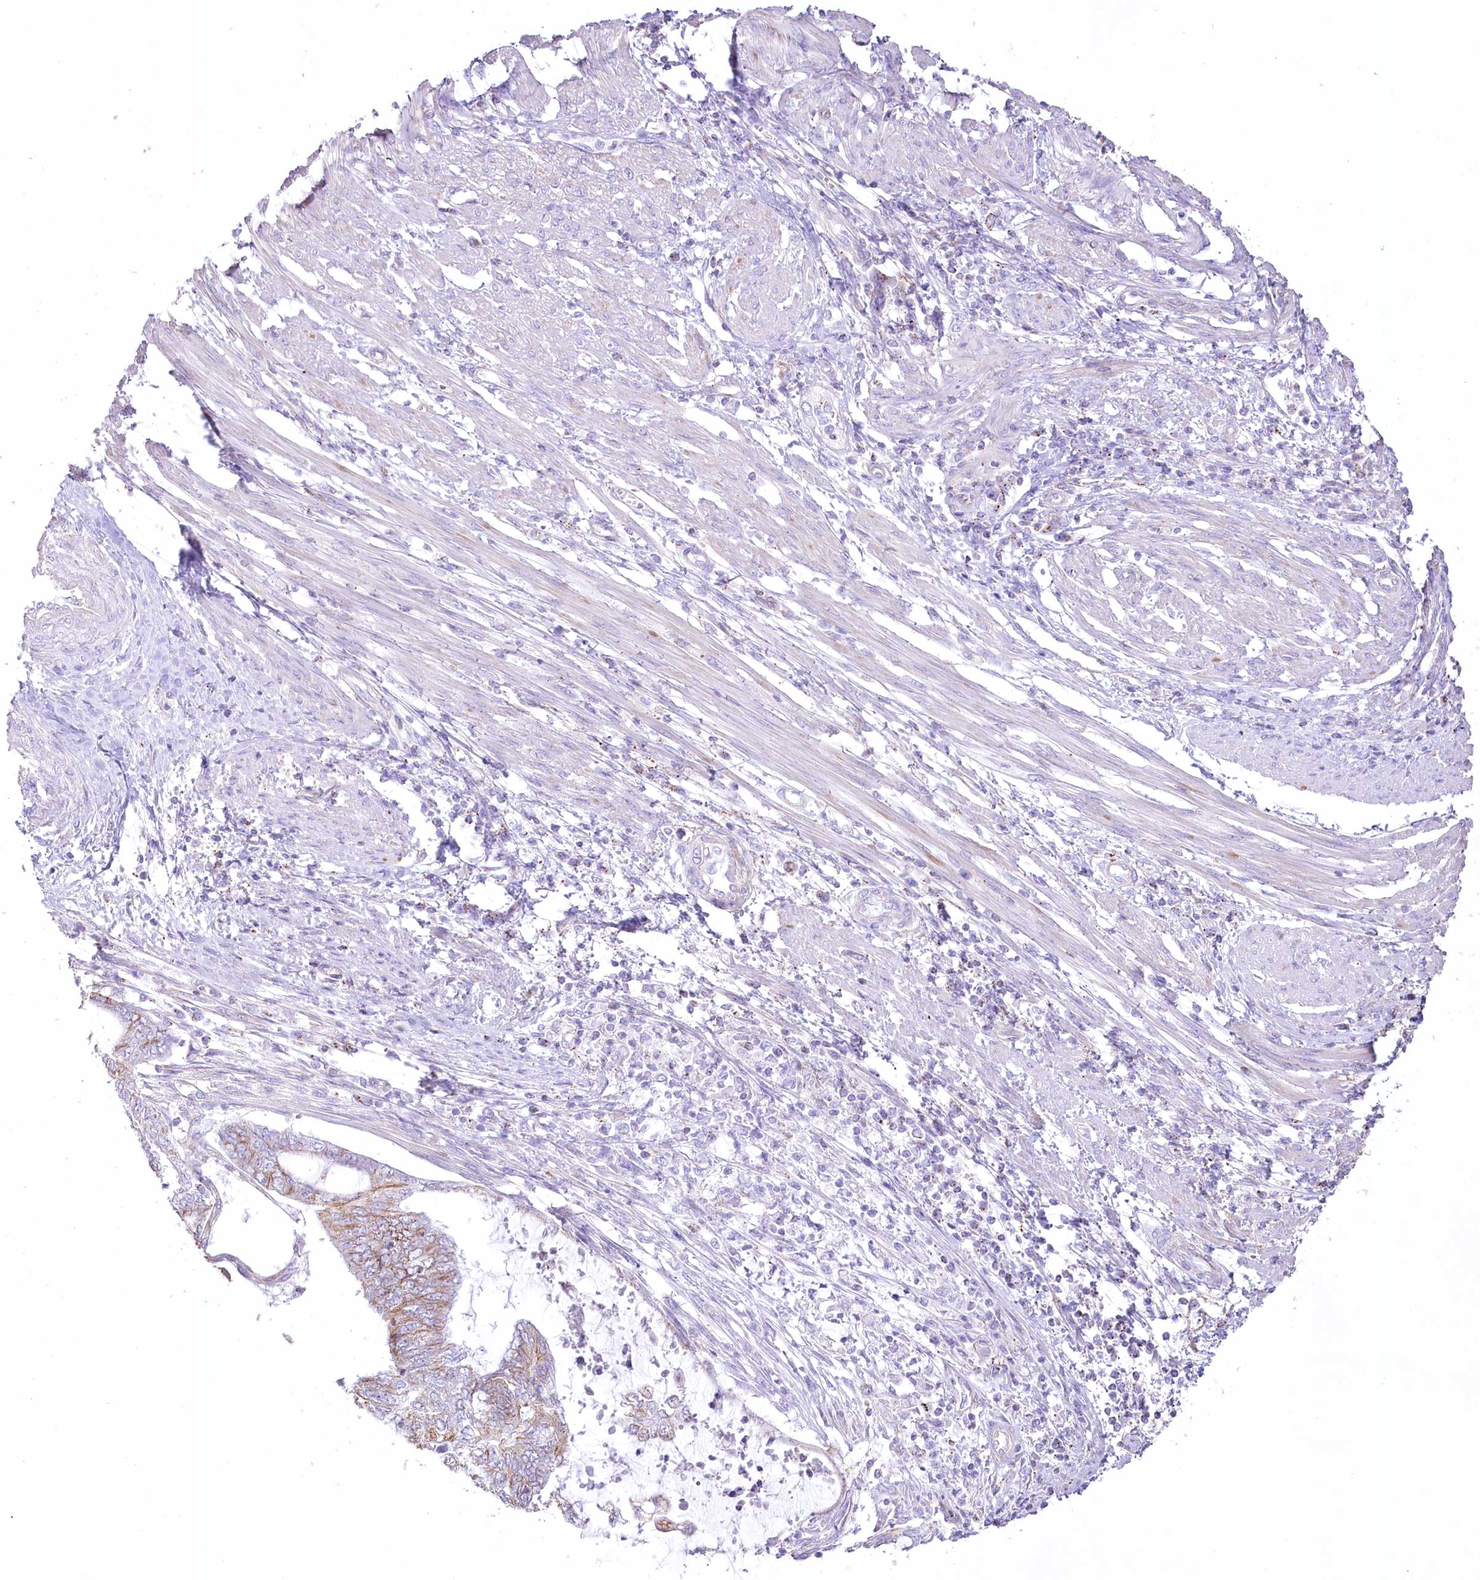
{"staining": {"intensity": "moderate", "quantity": "25%-75%", "location": "cytoplasmic/membranous"}, "tissue": "endometrial cancer", "cell_type": "Tumor cells", "image_type": "cancer", "snomed": [{"axis": "morphology", "description": "Adenocarcinoma, NOS"}, {"axis": "topography", "description": "Uterus"}, {"axis": "topography", "description": "Endometrium"}], "caption": "The immunohistochemical stain labels moderate cytoplasmic/membranous staining in tumor cells of adenocarcinoma (endometrial) tissue. Using DAB (3,3'-diaminobenzidine) (brown) and hematoxylin (blue) stains, captured at high magnification using brightfield microscopy.", "gene": "FAM216A", "patient": {"sex": "female", "age": 70}}